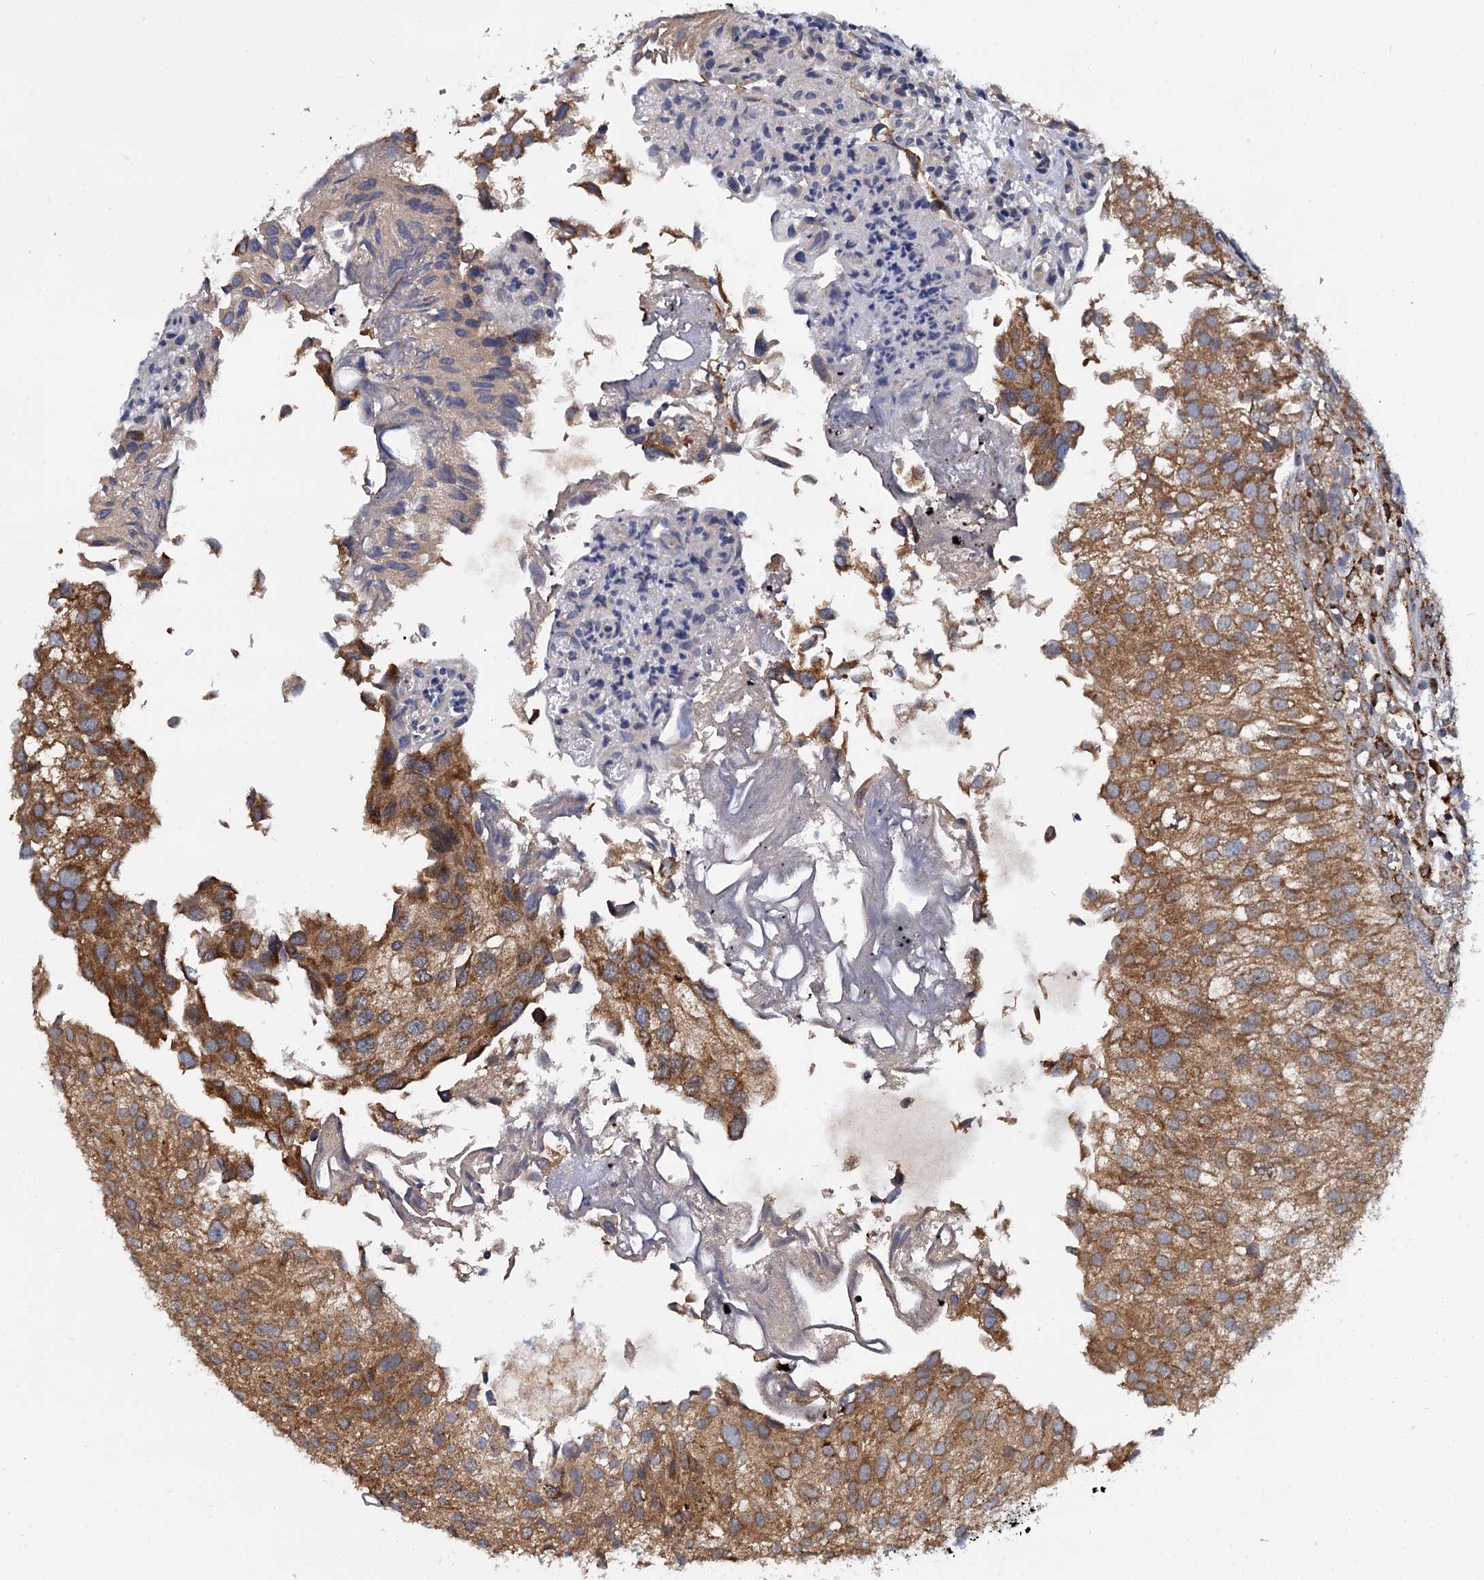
{"staining": {"intensity": "moderate", "quantity": ">75%", "location": "cytoplasmic/membranous"}, "tissue": "urothelial cancer", "cell_type": "Tumor cells", "image_type": "cancer", "snomed": [{"axis": "morphology", "description": "Urothelial carcinoma, Low grade"}, {"axis": "topography", "description": "Urinary bladder"}], "caption": "Moderate cytoplasmic/membranous positivity for a protein is seen in approximately >75% of tumor cells of urothelial carcinoma (low-grade) using IHC.", "gene": "UFM1", "patient": {"sex": "female", "age": 89}}